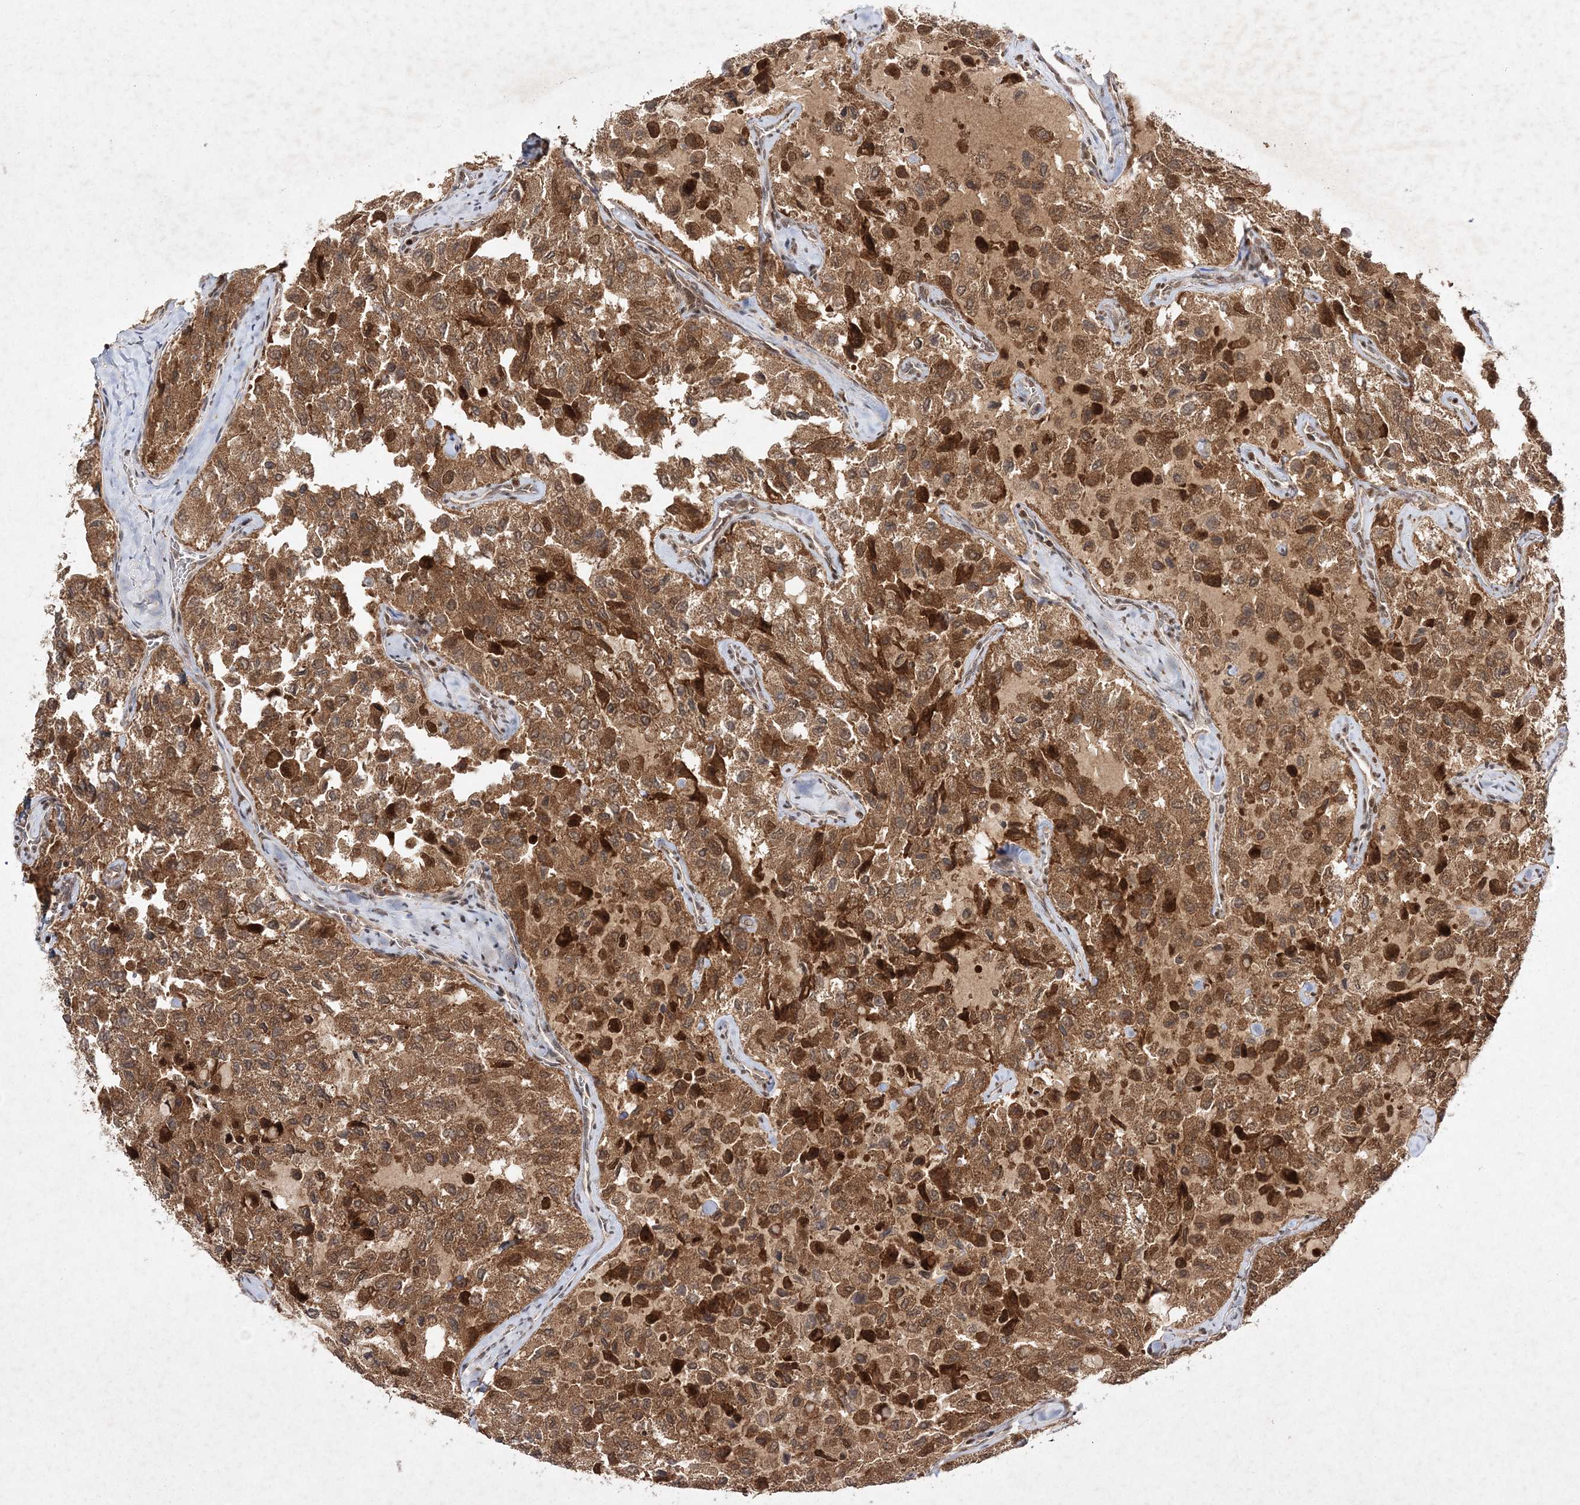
{"staining": {"intensity": "strong", "quantity": ">75%", "location": "cytoplasmic/membranous,nuclear"}, "tissue": "thyroid cancer", "cell_type": "Tumor cells", "image_type": "cancer", "snomed": [{"axis": "morphology", "description": "Follicular adenoma carcinoma, NOS"}, {"axis": "topography", "description": "Thyroid gland"}], "caption": "Immunohistochemistry (IHC) image of thyroid cancer stained for a protein (brown), which exhibits high levels of strong cytoplasmic/membranous and nuclear staining in approximately >75% of tumor cells.", "gene": "NIF3L1", "patient": {"sex": "male", "age": 75}}